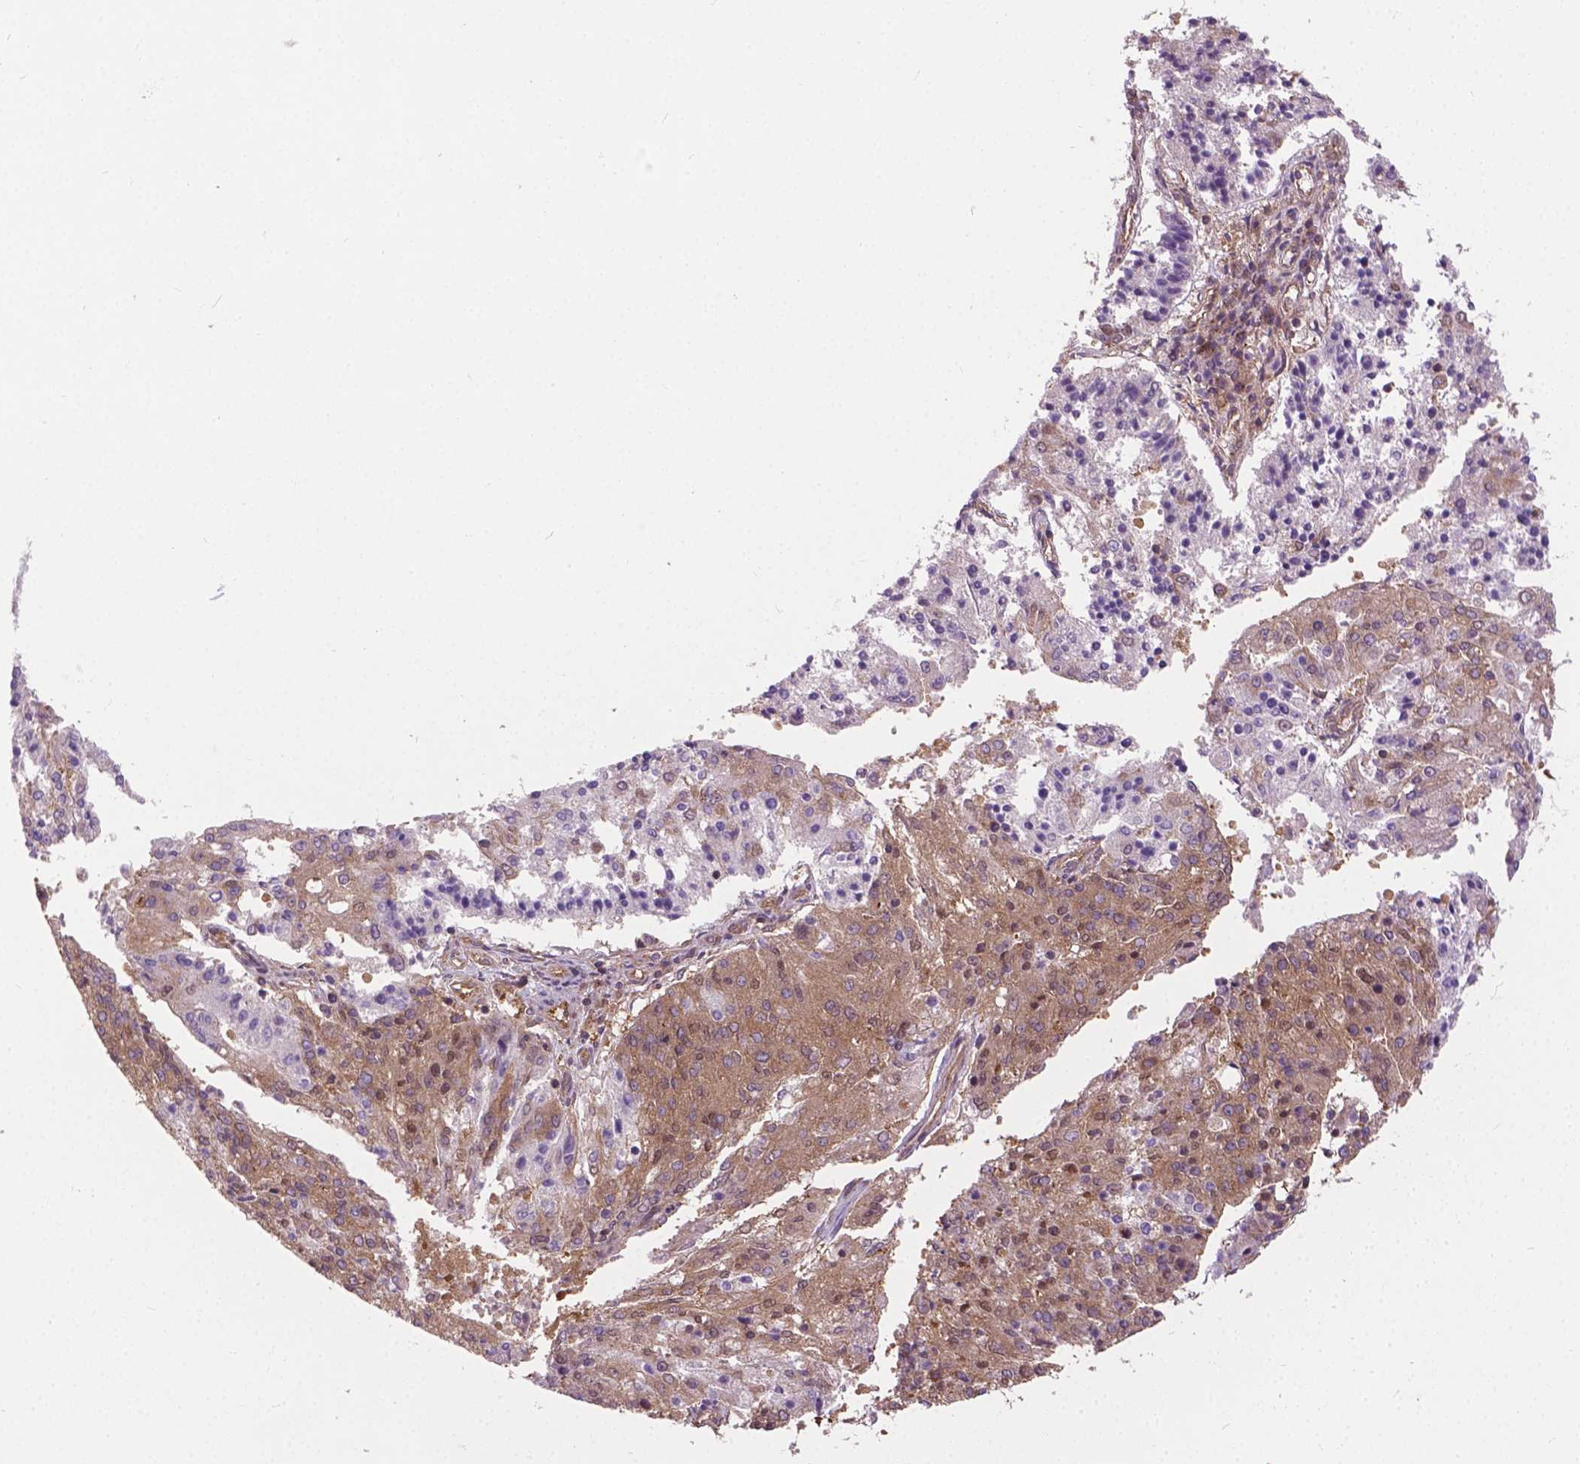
{"staining": {"intensity": "weak", "quantity": ">75%", "location": "cytoplasmic/membranous"}, "tissue": "endometrial cancer", "cell_type": "Tumor cells", "image_type": "cancer", "snomed": [{"axis": "morphology", "description": "Adenocarcinoma, NOS"}, {"axis": "topography", "description": "Endometrium"}], "caption": "A brown stain shows weak cytoplasmic/membranous expression of a protein in endometrial cancer tumor cells.", "gene": "MZT1", "patient": {"sex": "female", "age": 82}}